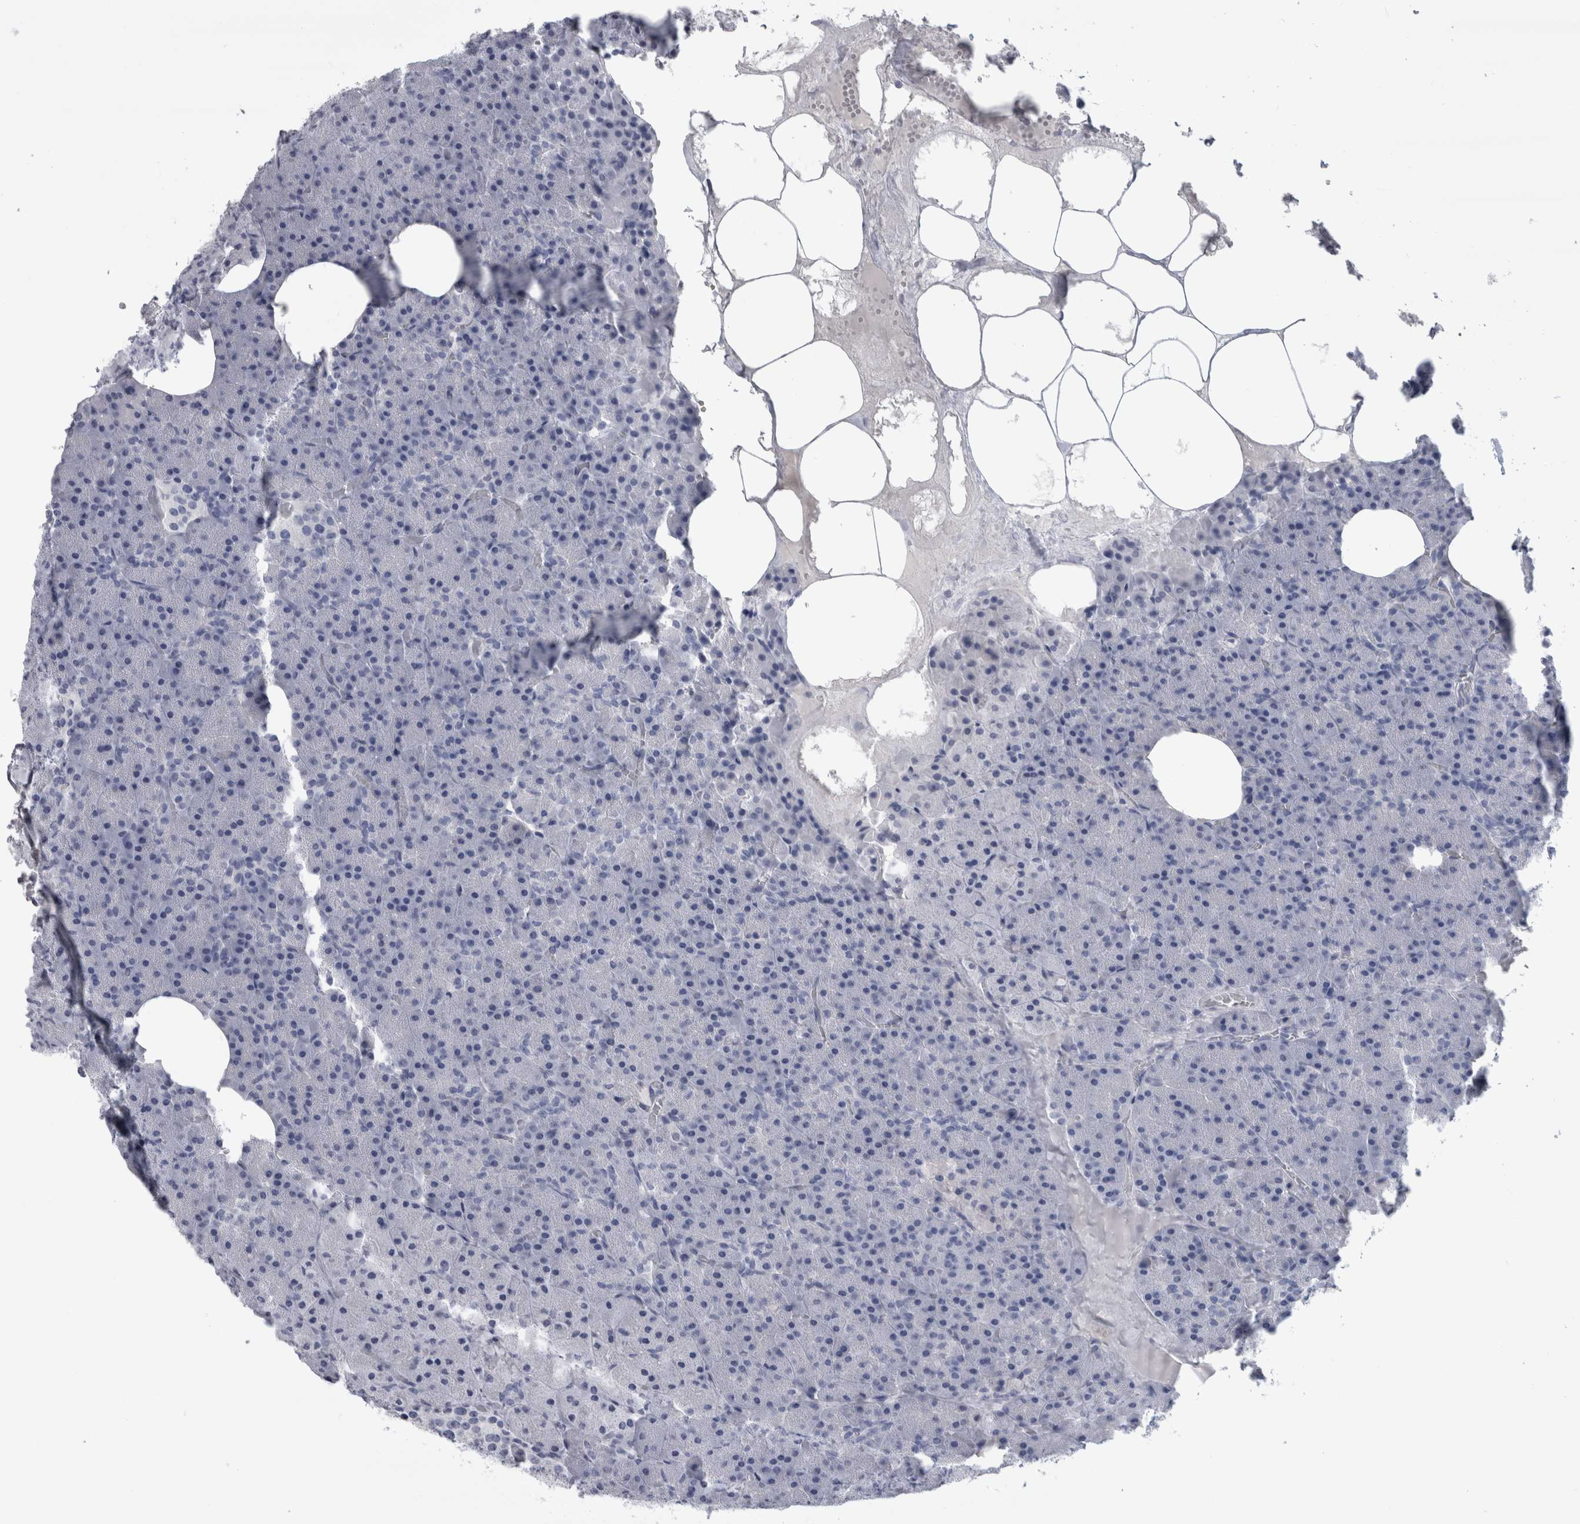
{"staining": {"intensity": "negative", "quantity": "none", "location": "none"}, "tissue": "pancreas", "cell_type": "Exocrine glandular cells", "image_type": "normal", "snomed": [{"axis": "morphology", "description": "Normal tissue, NOS"}, {"axis": "morphology", "description": "Carcinoid, malignant, NOS"}, {"axis": "topography", "description": "Pancreas"}], "caption": "The immunohistochemistry photomicrograph has no significant expression in exocrine glandular cells of pancreas. (IHC, brightfield microscopy, high magnification).", "gene": "PAX5", "patient": {"sex": "female", "age": 35}}